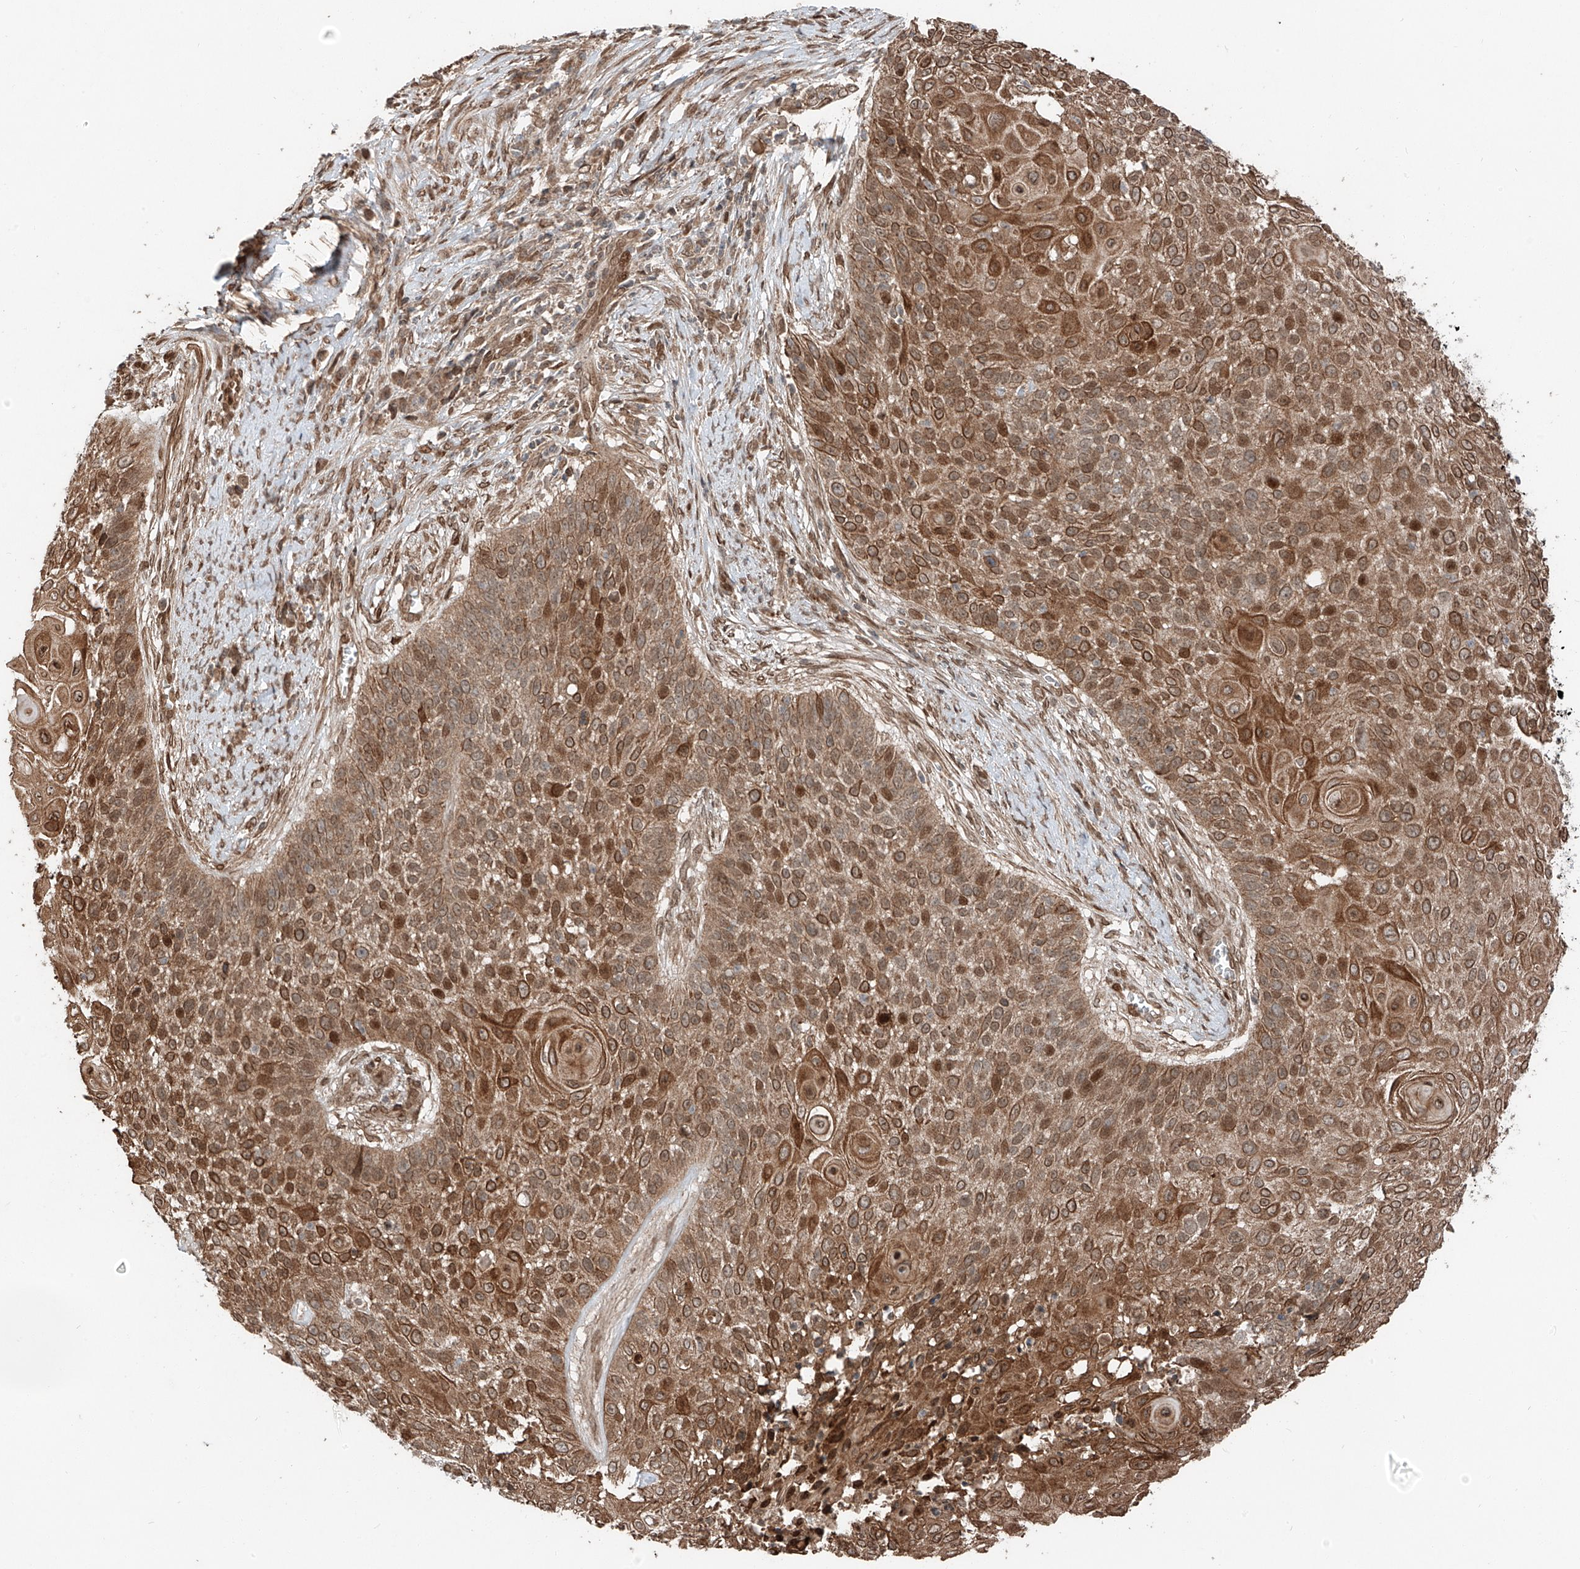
{"staining": {"intensity": "moderate", "quantity": ">75%", "location": "cytoplasmic/membranous,nuclear"}, "tissue": "cervical cancer", "cell_type": "Tumor cells", "image_type": "cancer", "snomed": [{"axis": "morphology", "description": "Squamous cell carcinoma, NOS"}, {"axis": "topography", "description": "Cervix"}], "caption": "A medium amount of moderate cytoplasmic/membranous and nuclear positivity is seen in approximately >75% of tumor cells in cervical cancer (squamous cell carcinoma) tissue.", "gene": "CEP162", "patient": {"sex": "female", "age": 39}}